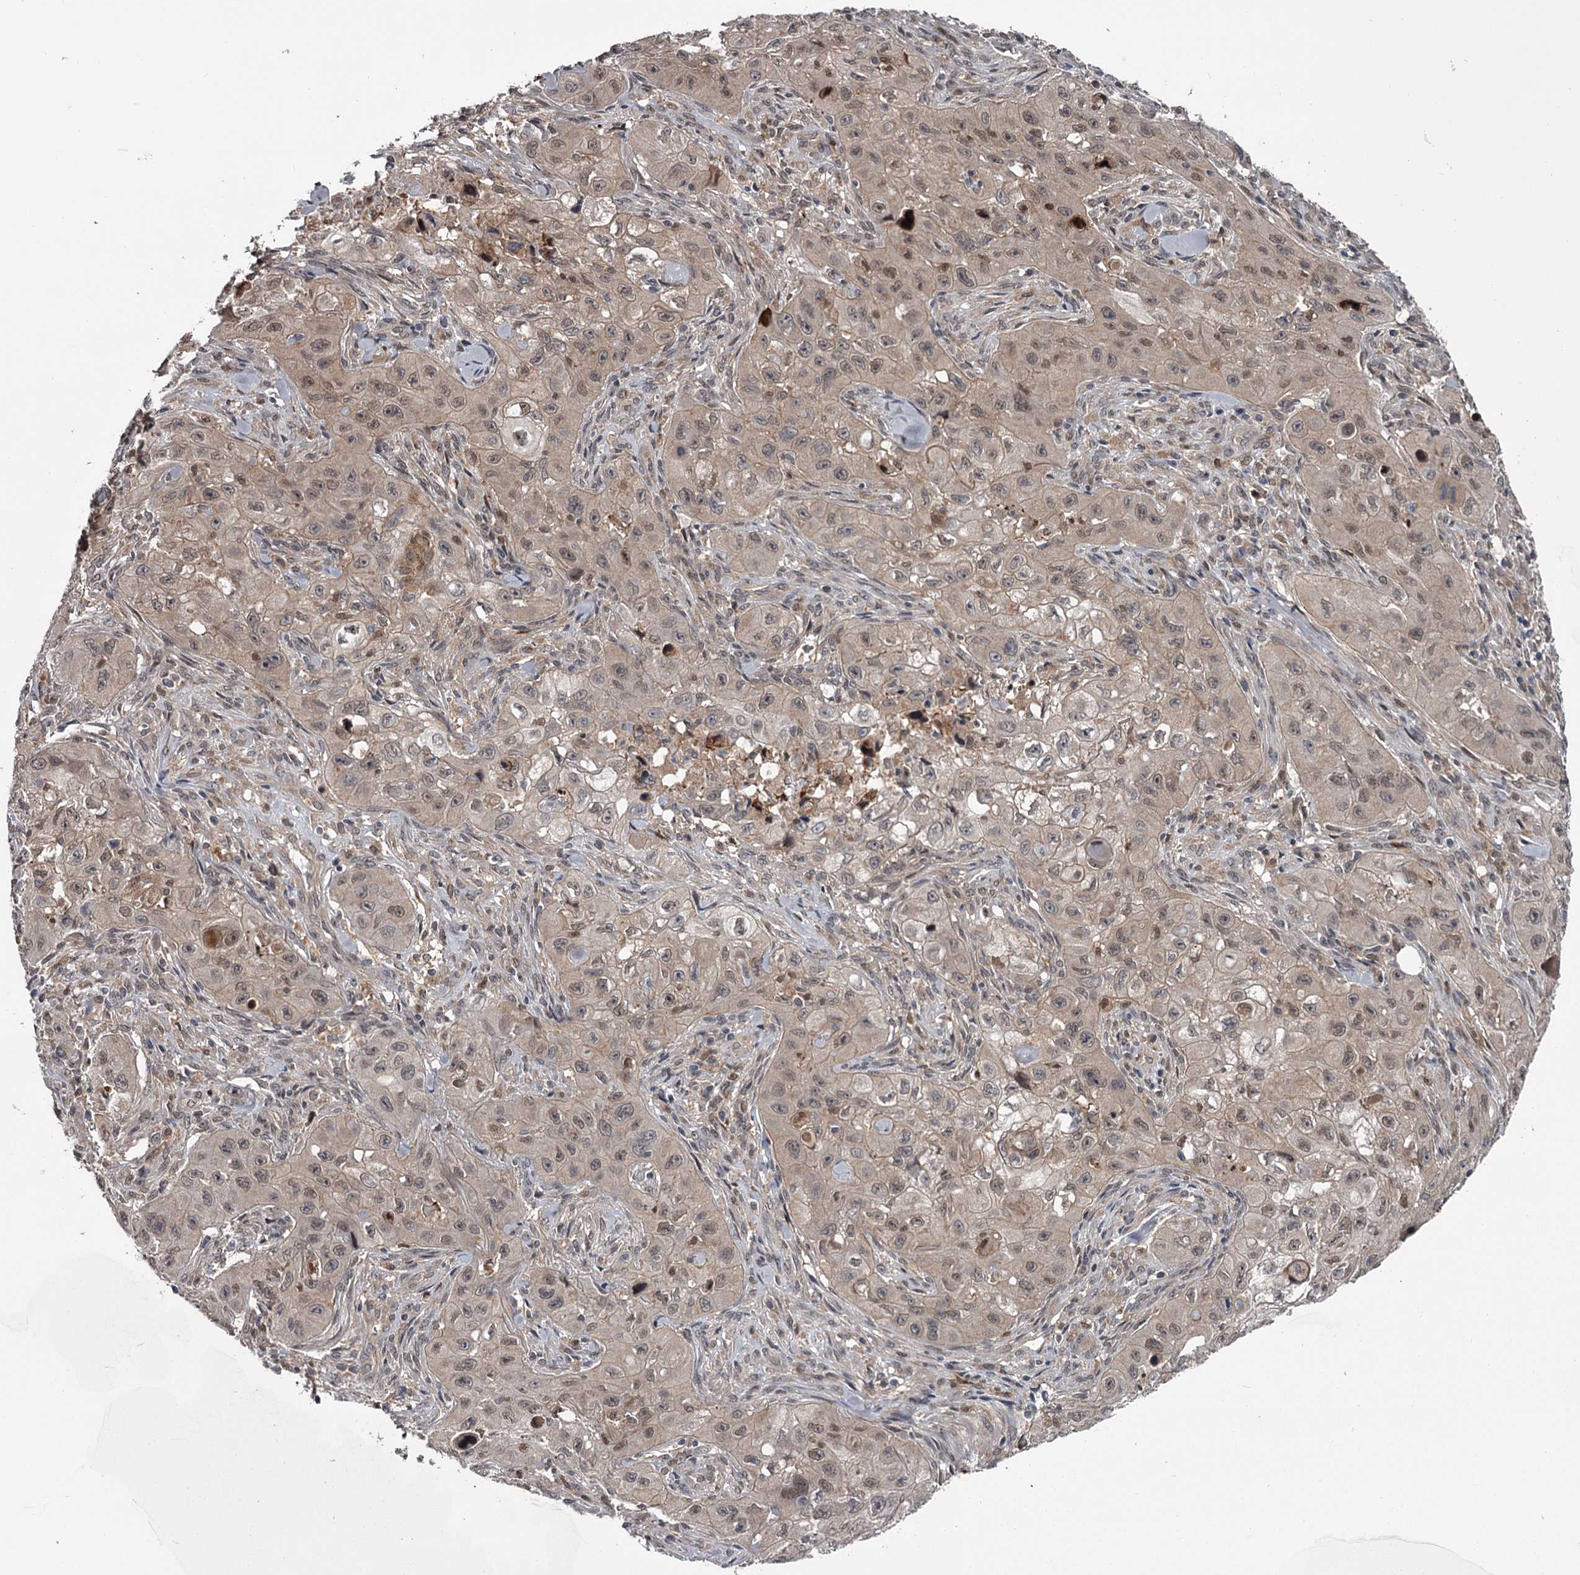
{"staining": {"intensity": "weak", "quantity": "<25%", "location": "nuclear"}, "tissue": "skin cancer", "cell_type": "Tumor cells", "image_type": "cancer", "snomed": [{"axis": "morphology", "description": "Squamous cell carcinoma, NOS"}, {"axis": "topography", "description": "Skin"}, {"axis": "topography", "description": "Subcutis"}], "caption": "Squamous cell carcinoma (skin) was stained to show a protein in brown. There is no significant expression in tumor cells. (DAB (3,3'-diaminobenzidine) immunohistochemistry (IHC) visualized using brightfield microscopy, high magnification).", "gene": "DAO", "patient": {"sex": "male", "age": 73}}